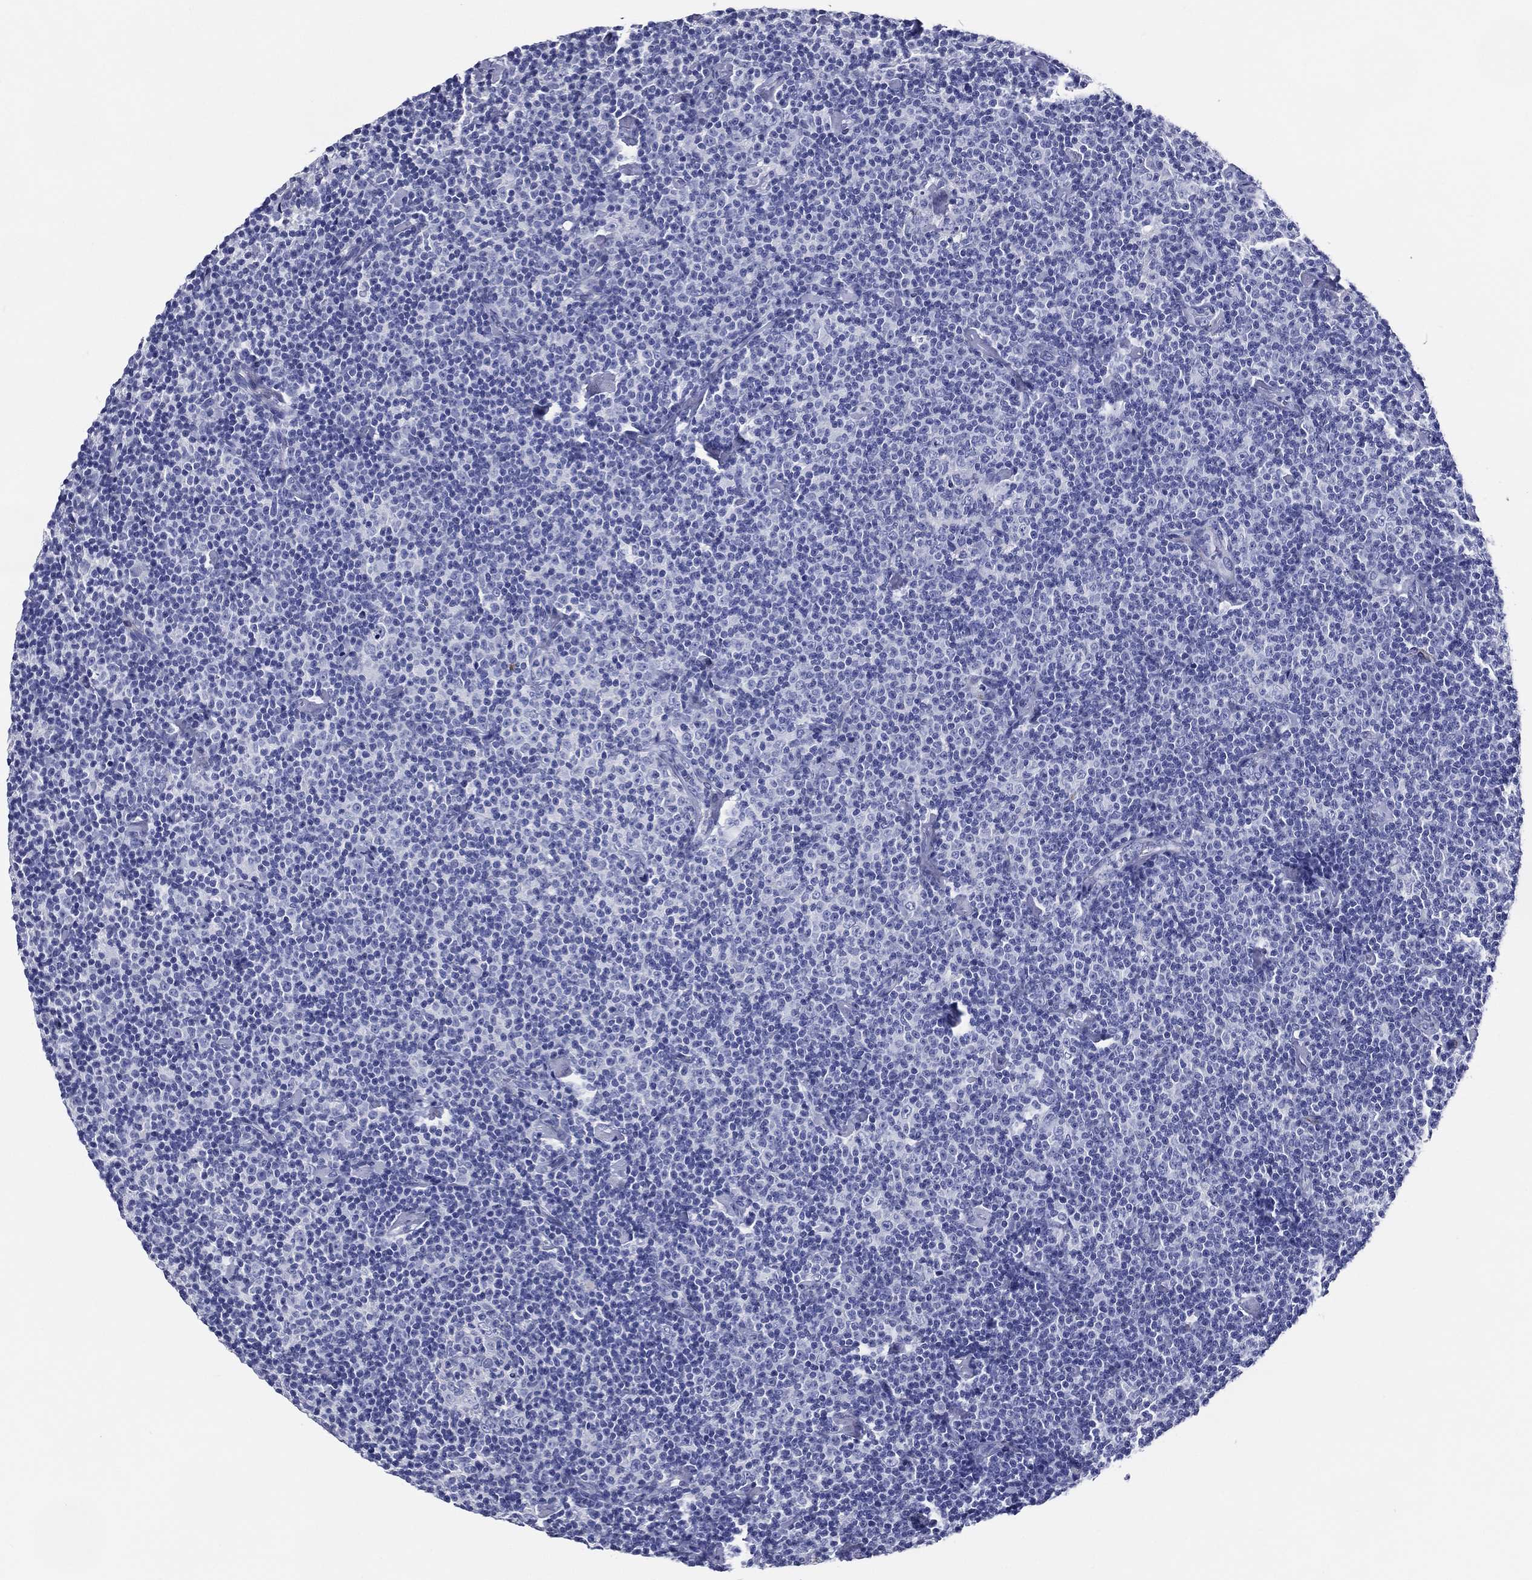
{"staining": {"intensity": "negative", "quantity": "none", "location": "none"}, "tissue": "lymphoma", "cell_type": "Tumor cells", "image_type": "cancer", "snomed": [{"axis": "morphology", "description": "Malignant lymphoma, non-Hodgkin's type, Low grade"}, {"axis": "topography", "description": "Lymph node"}], "caption": "Lymphoma was stained to show a protein in brown. There is no significant staining in tumor cells.", "gene": "ACE2", "patient": {"sex": "male", "age": 81}}